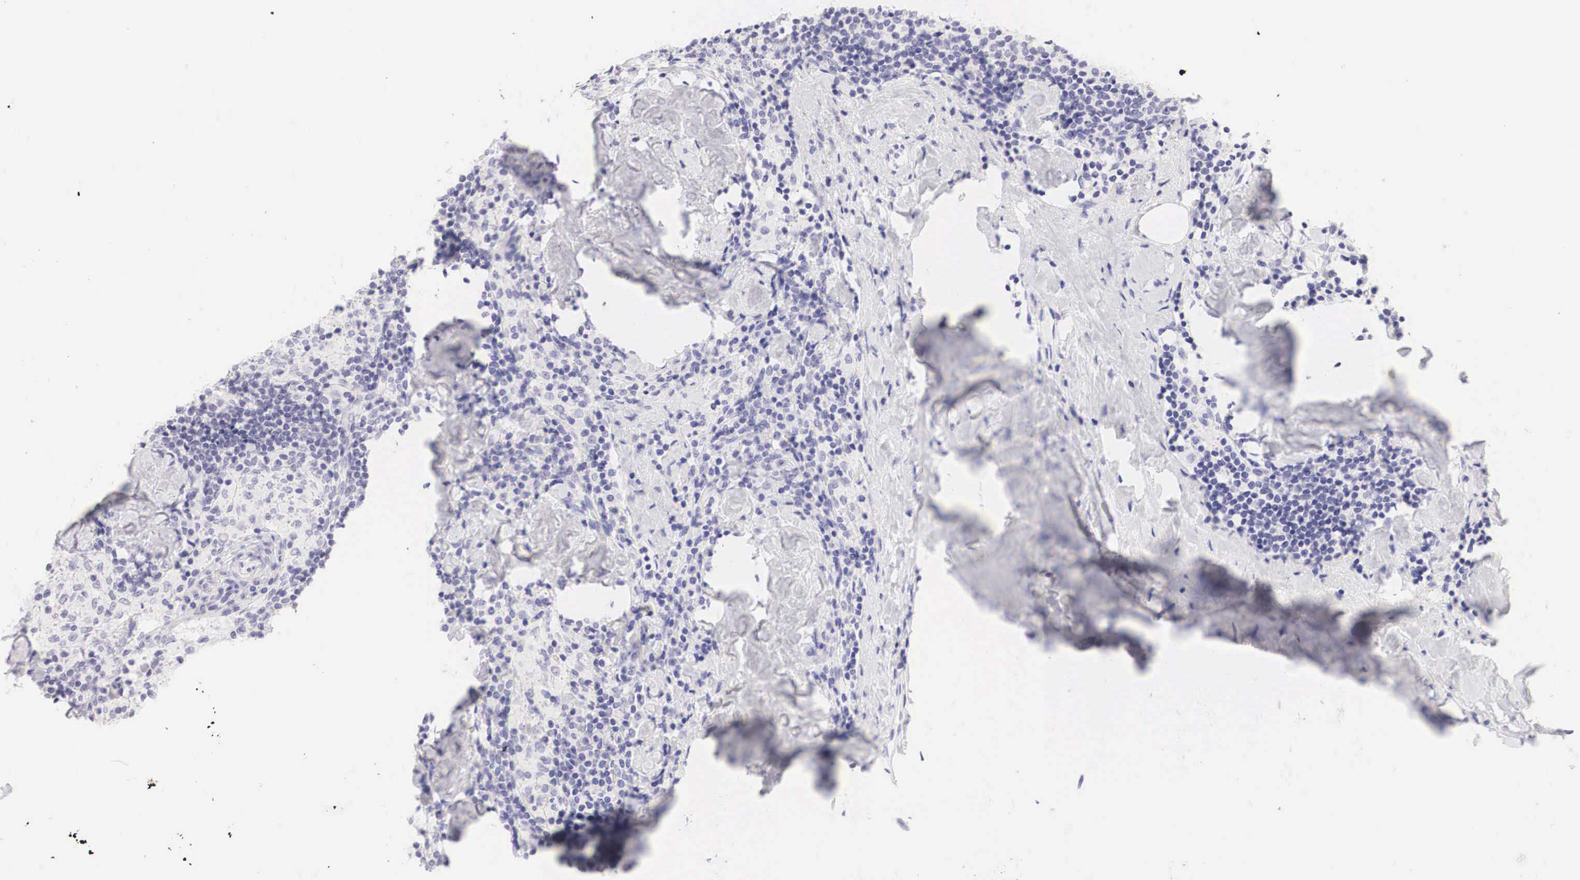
{"staining": {"intensity": "negative", "quantity": "none", "location": "none"}, "tissue": "lymph node", "cell_type": "Germinal center cells", "image_type": "normal", "snomed": [{"axis": "morphology", "description": "Normal tissue, NOS"}, {"axis": "topography", "description": "Lymph node"}], "caption": "DAB immunohistochemical staining of unremarkable human lymph node exhibits no significant staining in germinal center cells. (Stains: DAB IHC with hematoxylin counter stain, Microscopy: brightfield microscopy at high magnification).", "gene": "TYR", "patient": {"sex": "male", "age": 67}}